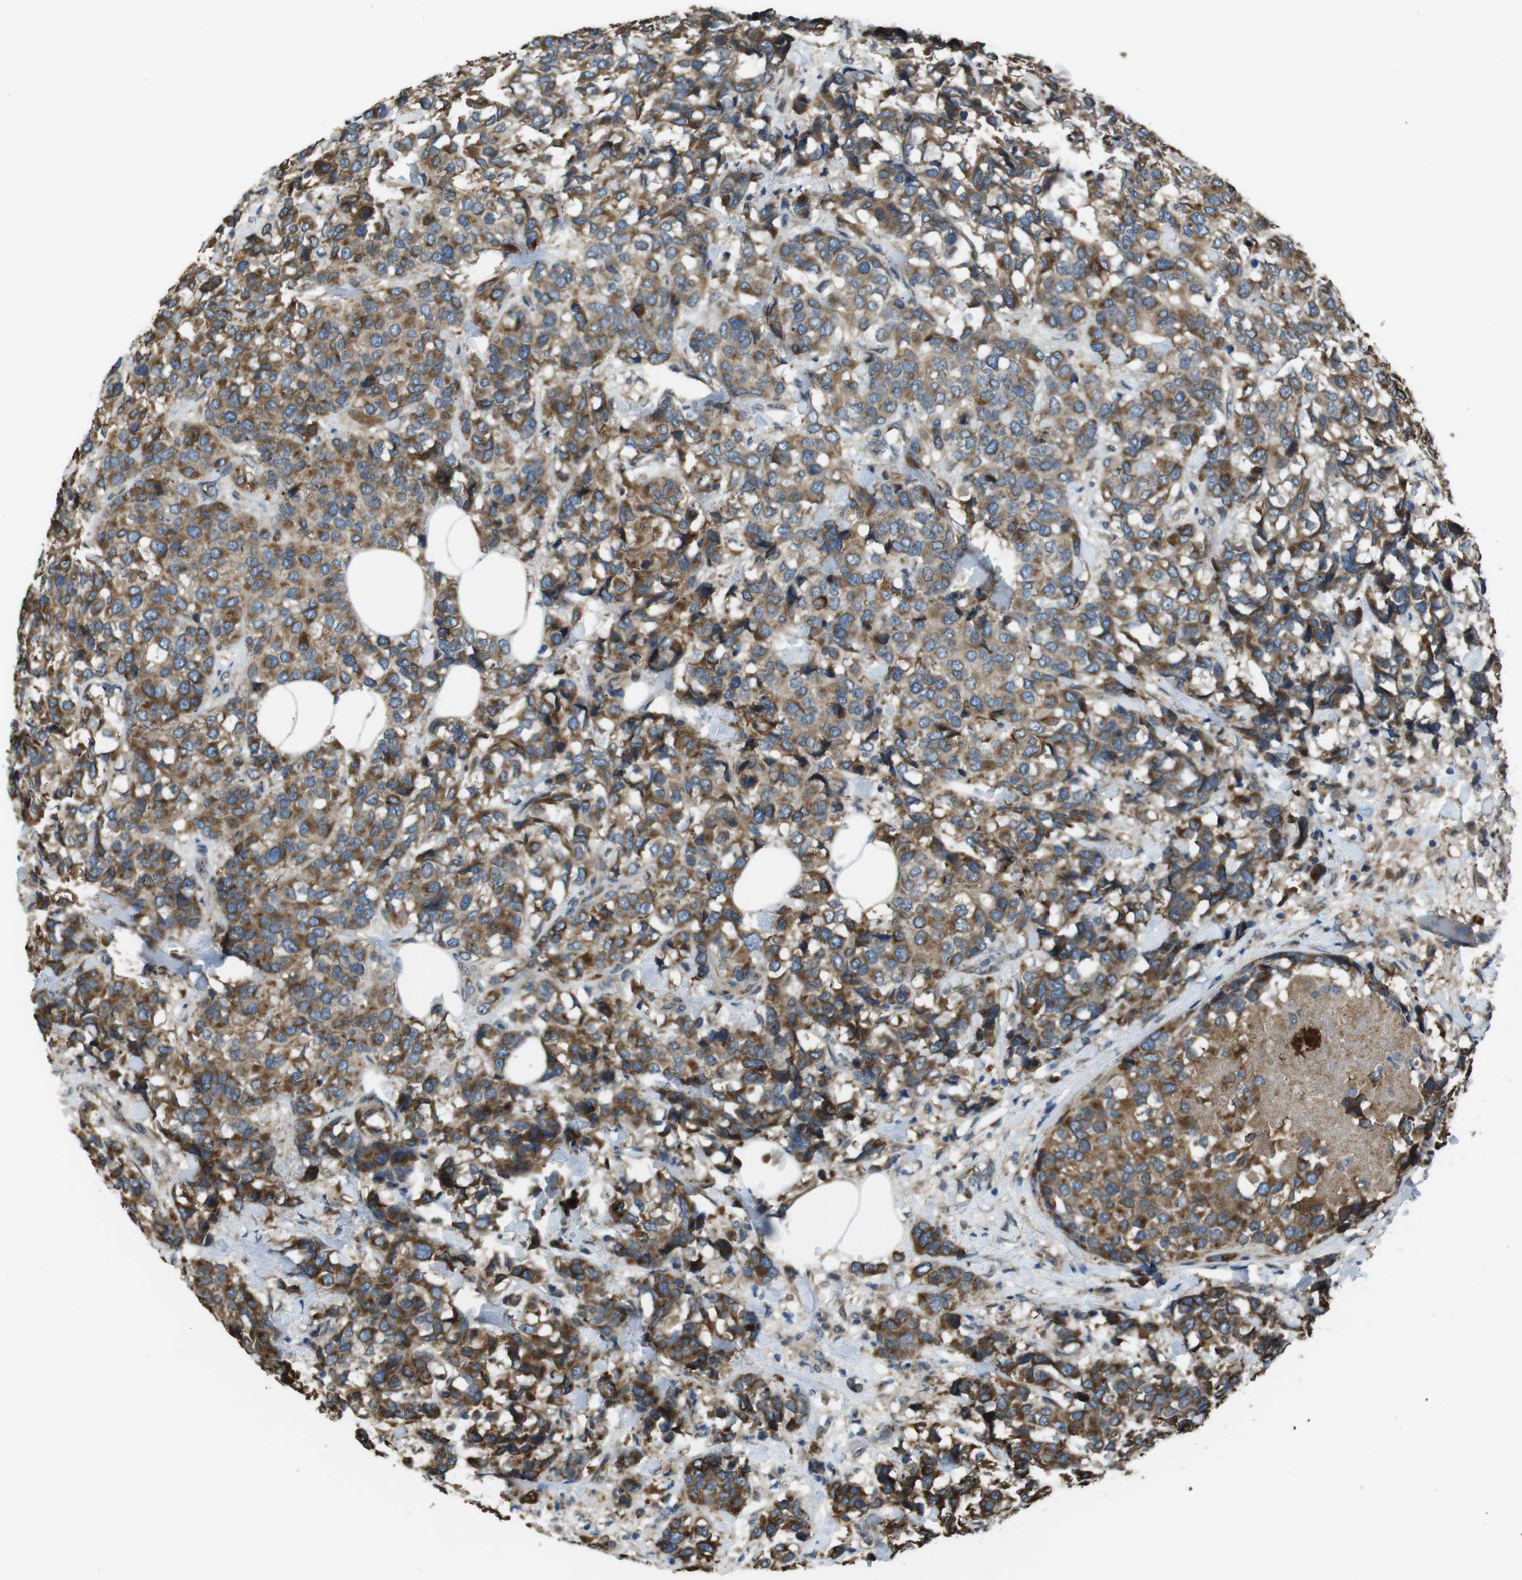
{"staining": {"intensity": "strong", "quantity": ">75%", "location": "cytoplasmic/membranous"}, "tissue": "breast cancer", "cell_type": "Tumor cells", "image_type": "cancer", "snomed": [{"axis": "morphology", "description": "Lobular carcinoma"}, {"axis": "topography", "description": "Breast"}], "caption": "This micrograph displays immunohistochemistry (IHC) staining of breast cancer, with high strong cytoplasmic/membranous staining in approximately >75% of tumor cells.", "gene": "RAB6A", "patient": {"sex": "female", "age": 59}}